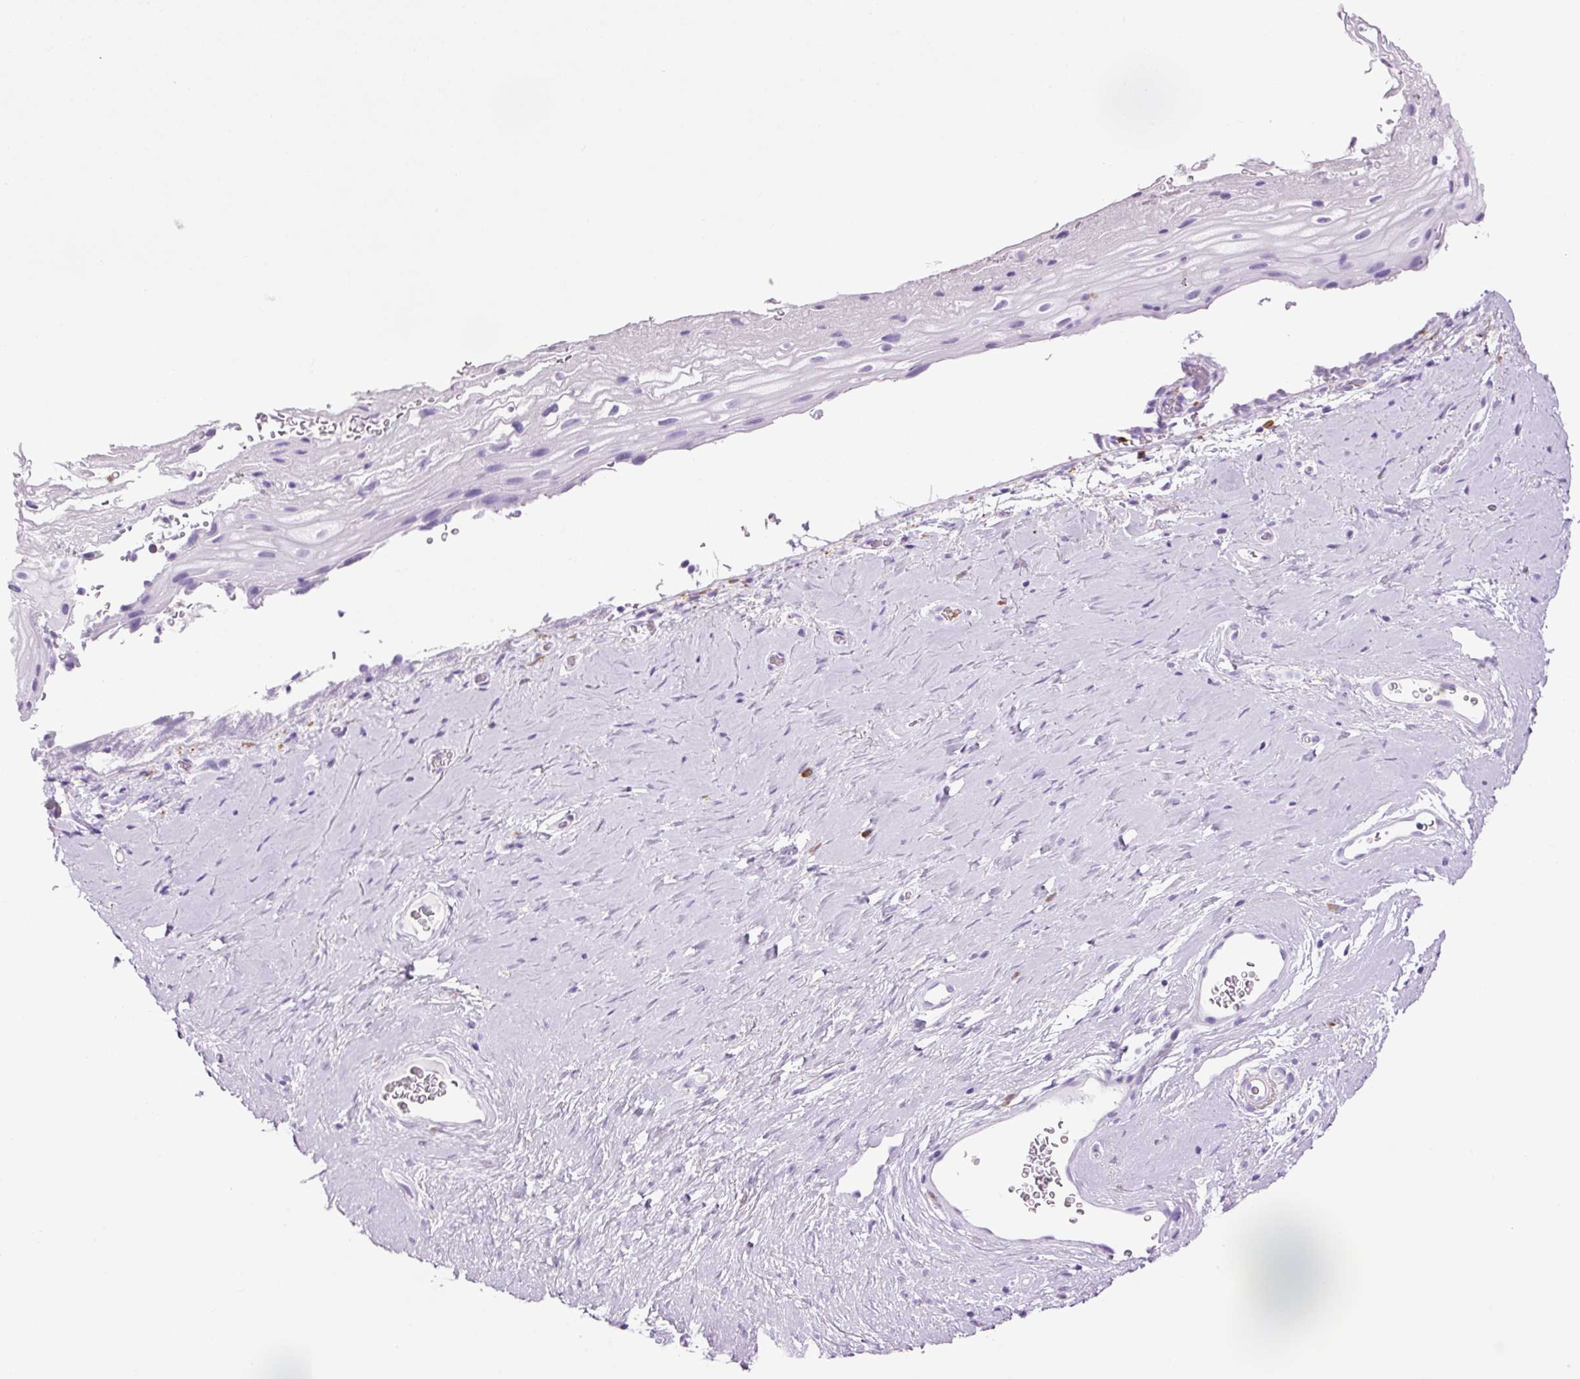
{"staining": {"intensity": "negative", "quantity": "none", "location": "none"}, "tissue": "vagina", "cell_type": "Squamous epithelial cells", "image_type": "normal", "snomed": [{"axis": "morphology", "description": "Normal tissue, NOS"}, {"axis": "morphology", "description": "Adenocarcinoma, NOS"}, {"axis": "topography", "description": "Rectum"}, {"axis": "topography", "description": "Vagina"}, {"axis": "topography", "description": "Peripheral nerve tissue"}], "caption": "Squamous epithelial cells are negative for protein expression in normal human vagina. (Brightfield microscopy of DAB immunohistochemistry (IHC) at high magnification).", "gene": "LYZ", "patient": {"sex": "female", "age": 71}}